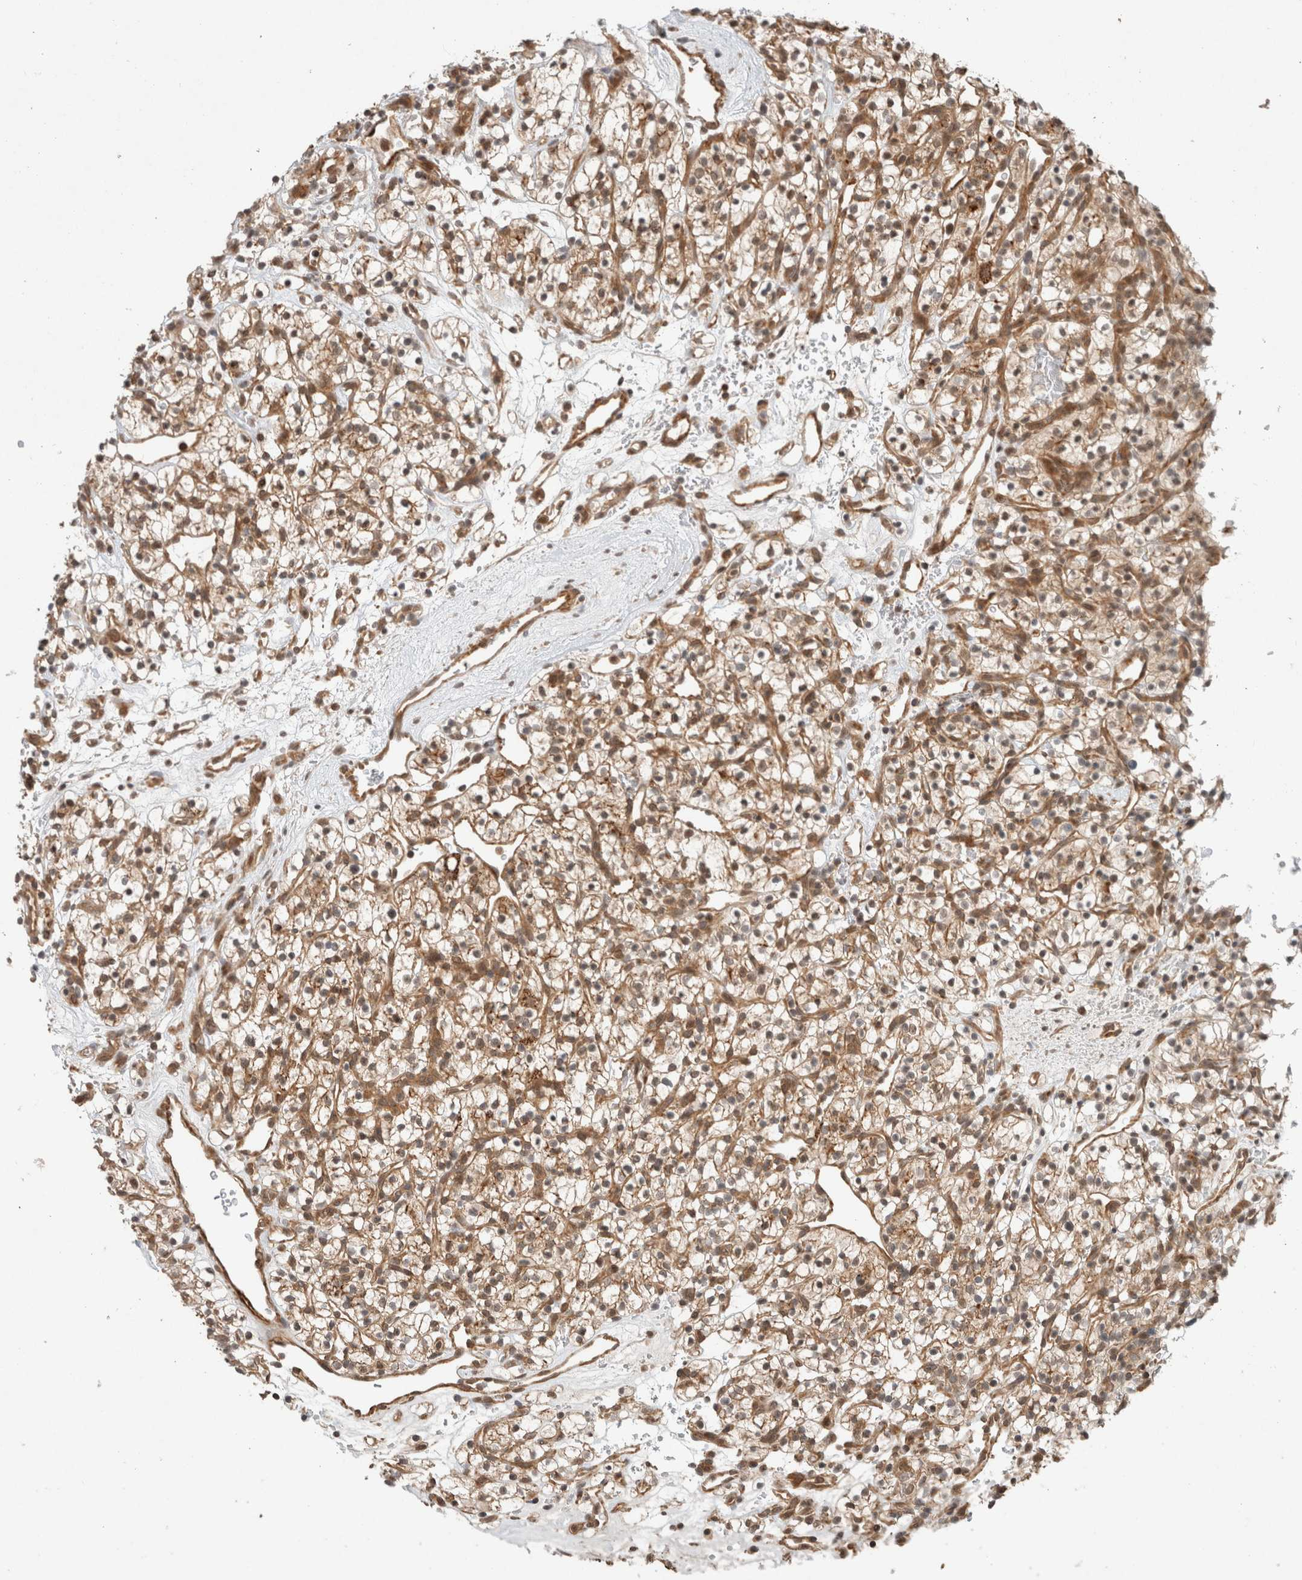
{"staining": {"intensity": "moderate", "quantity": ">75%", "location": "cytoplasmic/membranous"}, "tissue": "renal cancer", "cell_type": "Tumor cells", "image_type": "cancer", "snomed": [{"axis": "morphology", "description": "Adenocarcinoma, NOS"}, {"axis": "topography", "description": "Kidney"}], "caption": "Immunohistochemistry (IHC) (DAB) staining of renal adenocarcinoma exhibits moderate cytoplasmic/membranous protein positivity in about >75% of tumor cells. Immunohistochemistry stains the protein of interest in brown and the nuclei are stained blue.", "gene": "CAAP1", "patient": {"sex": "female", "age": 57}}